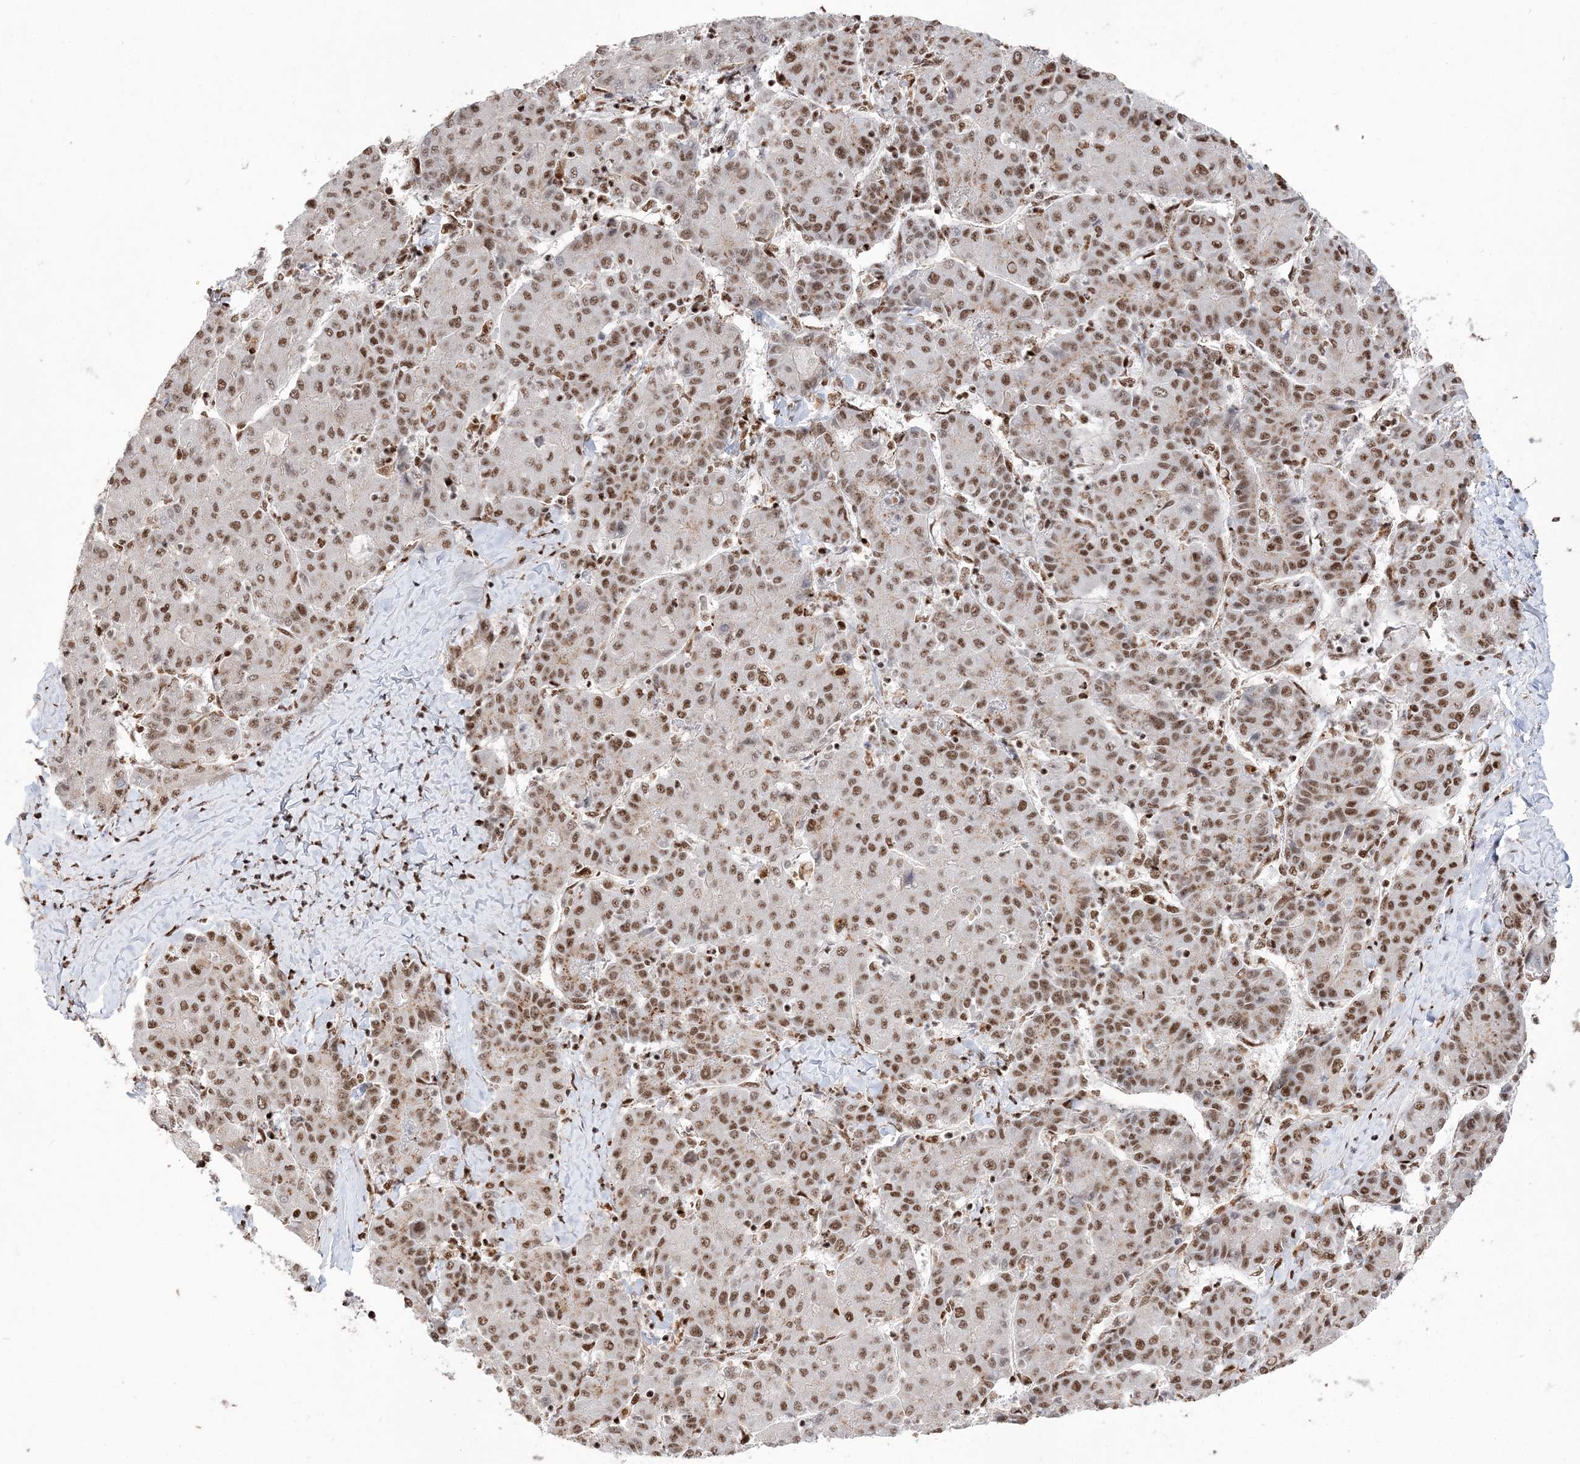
{"staining": {"intensity": "moderate", "quantity": ">75%", "location": "nuclear"}, "tissue": "liver cancer", "cell_type": "Tumor cells", "image_type": "cancer", "snomed": [{"axis": "morphology", "description": "Carcinoma, Hepatocellular, NOS"}, {"axis": "topography", "description": "Liver"}], "caption": "Brown immunohistochemical staining in human liver hepatocellular carcinoma exhibits moderate nuclear staining in approximately >75% of tumor cells.", "gene": "RBM17", "patient": {"sex": "male", "age": 65}}